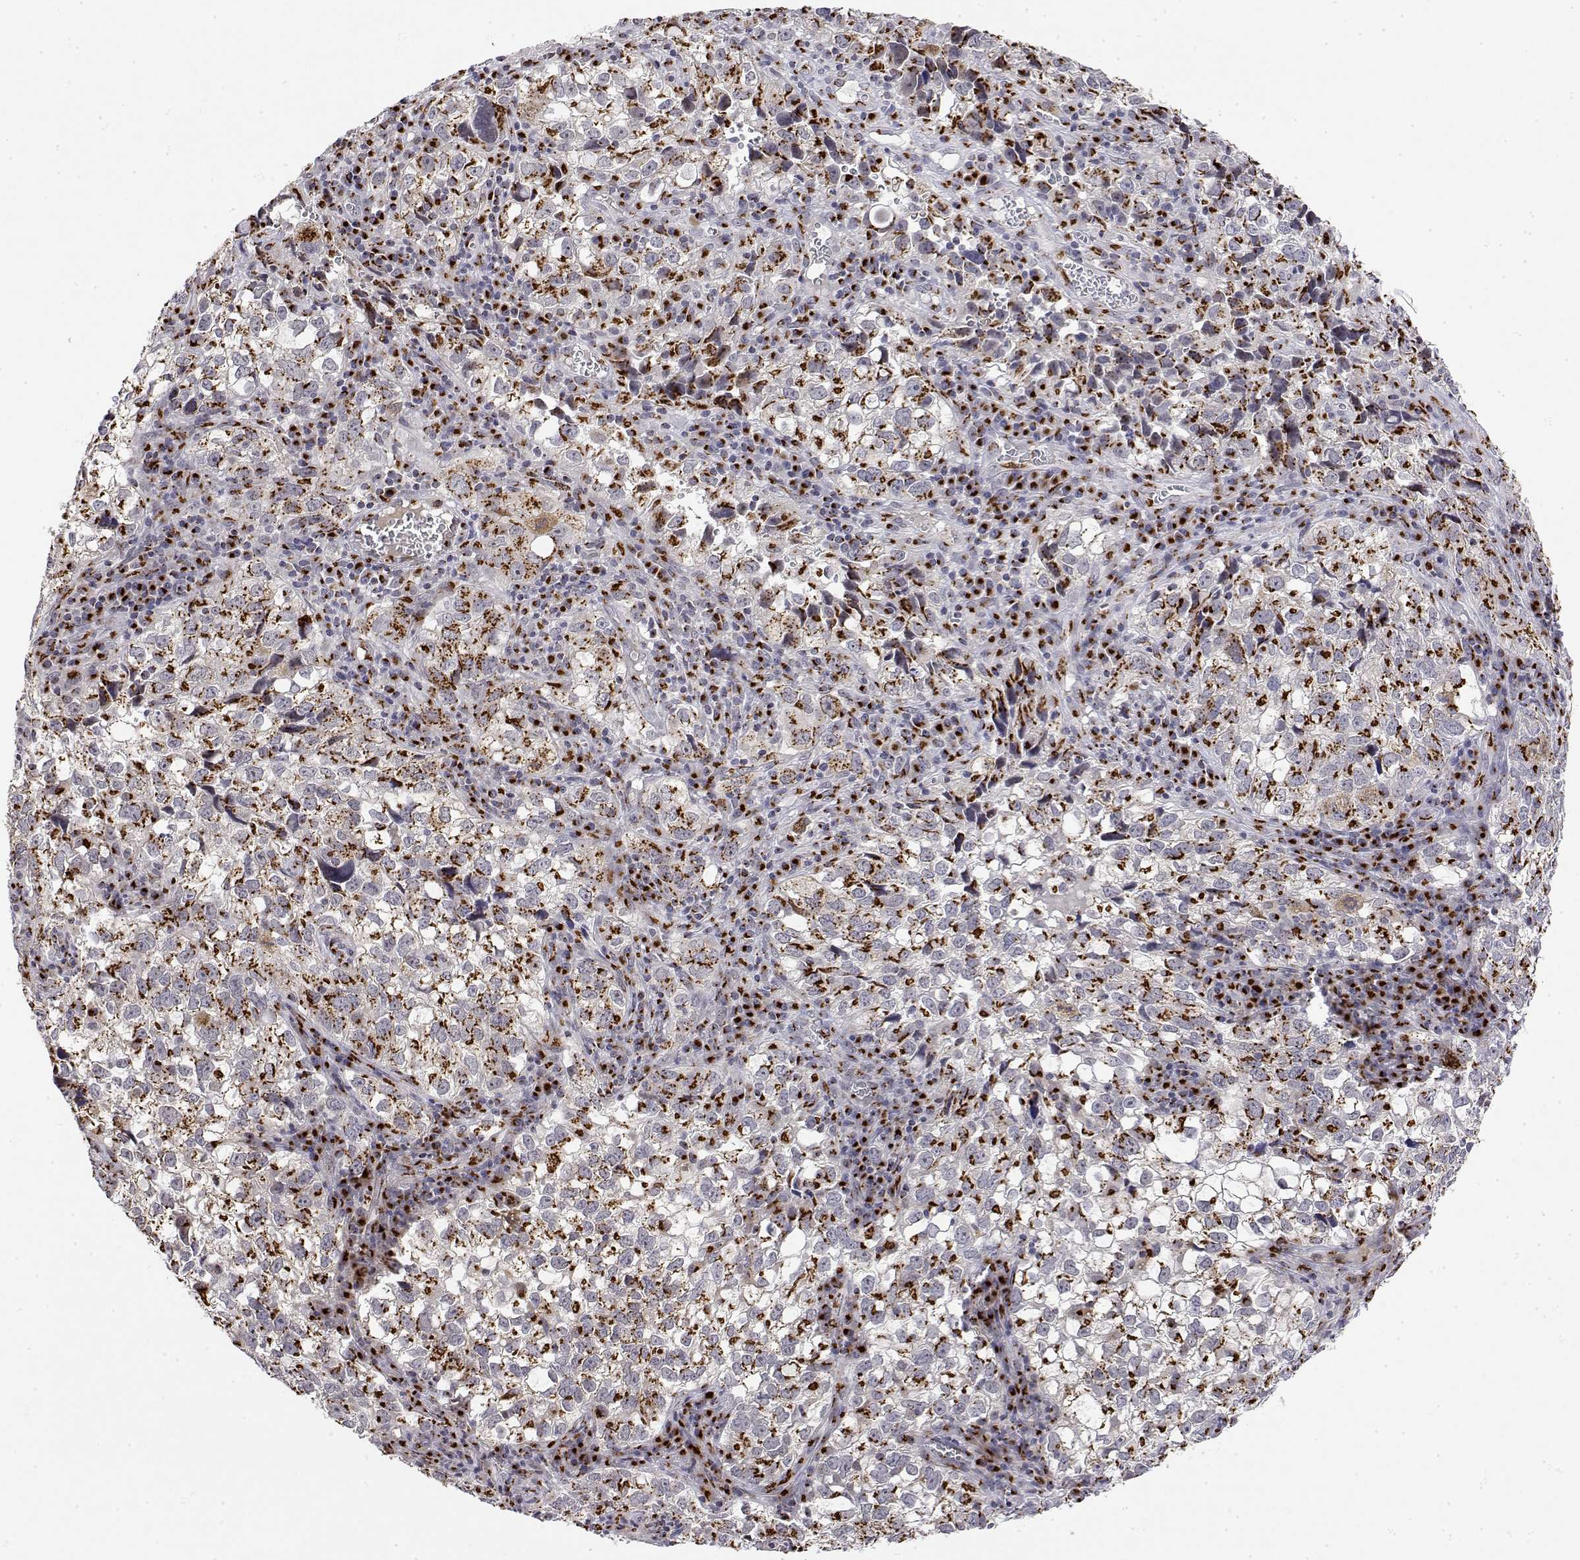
{"staining": {"intensity": "strong", "quantity": "25%-75%", "location": "cytoplasmic/membranous"}, "tissue": "cervical cancer", "cell_type": "Tumor cells", "image_type": "cancer", "snomed": [{"axis": "morphology", "description": "Squamous cell carcinoma, NOS"}, {"axis": "topography", "description": "Cervix"}], "caption": "Immunohistochemistry of human cervical squamous cell carcinoma exhibits high levels of strong cytoplasmic/membranous staining in approximately 25%-75% of tumor cells.", "gene": "YIPF3", "patient": {"sex": "female", "age": 55}}